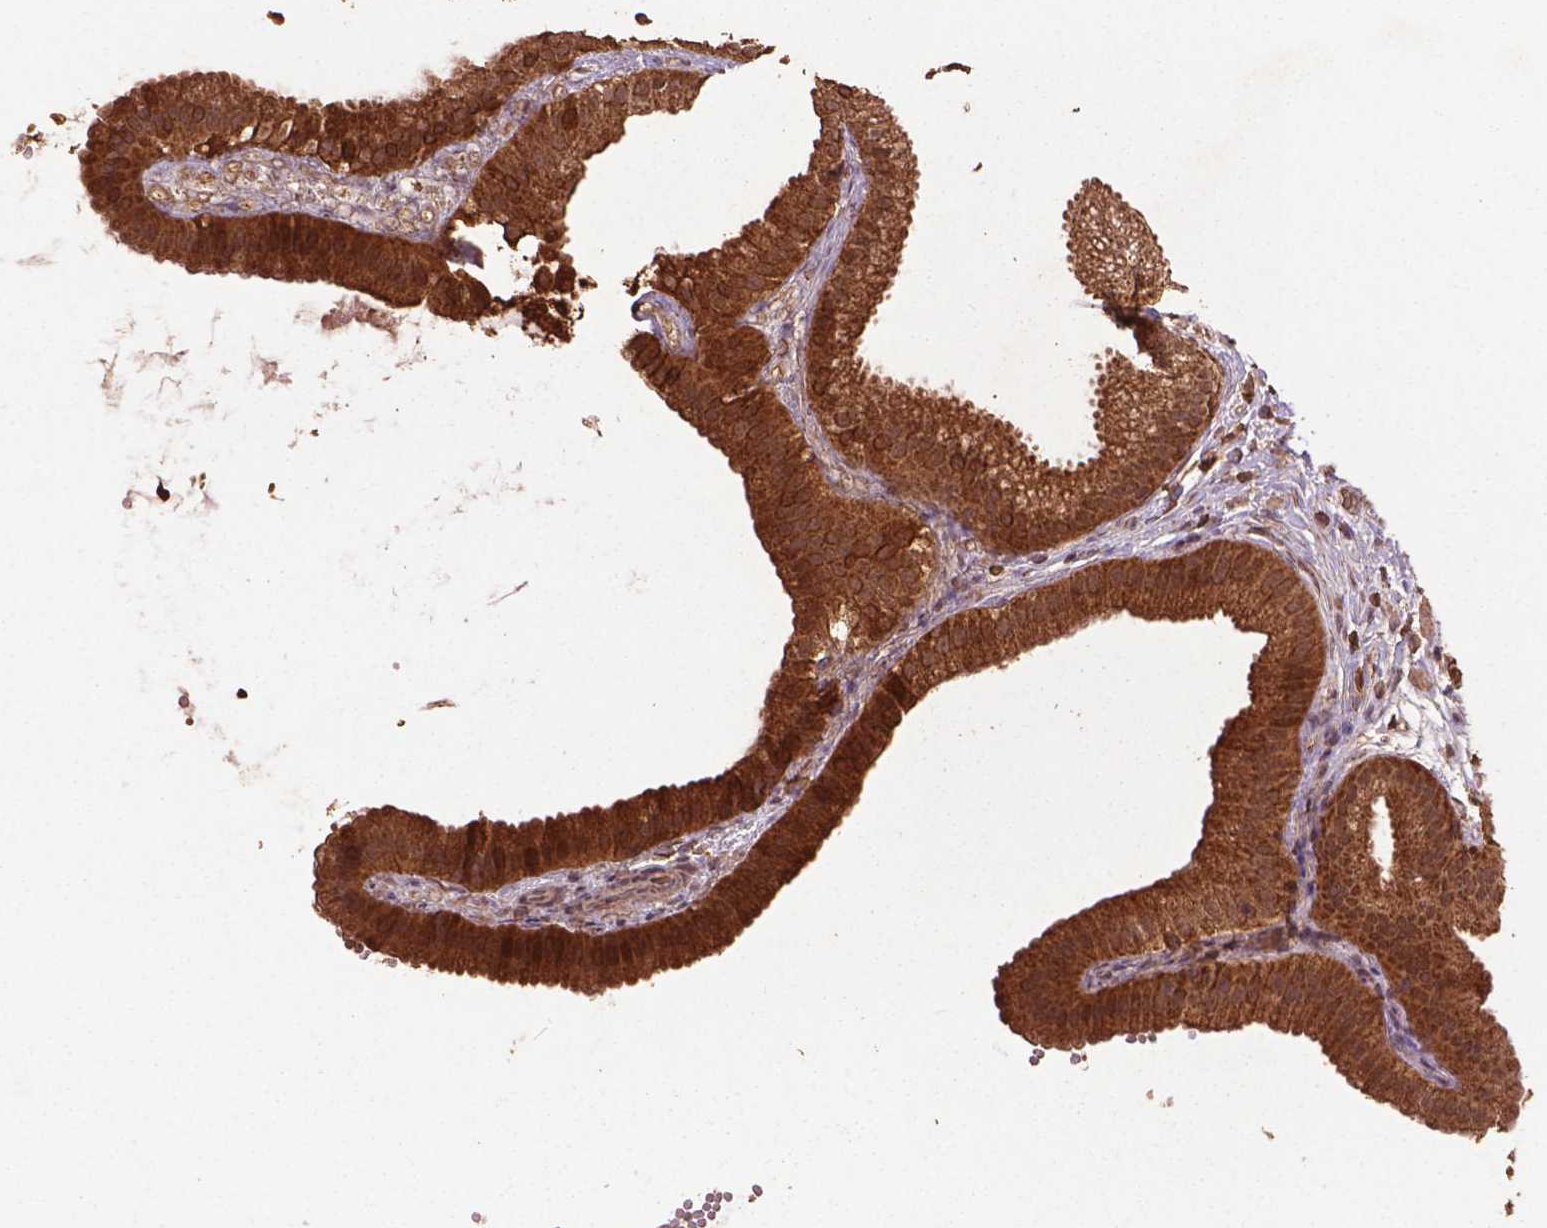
{"staining": {"intensity": "moderate", "quantity": ">75%", "location": "cytoplasmic/membranous,nuclear"}, "tissue": "gallbladder", "cell_type": "Glandular cells", "image_type": "normal", "snomed": [{"axis": "morphology", "description": "Normal tissue, NOS"}, {"axis": "topography", "description": "Gallbladder"}], "caption": "Normal gallbladder exhibits moderate cytoplasmic/membranous,nuclear expression in approximately >75% of glandular cells, visualized by immunohistochemistry.", "gene": "BABAM1", "patient": {"sex": "female", "age": 63}}